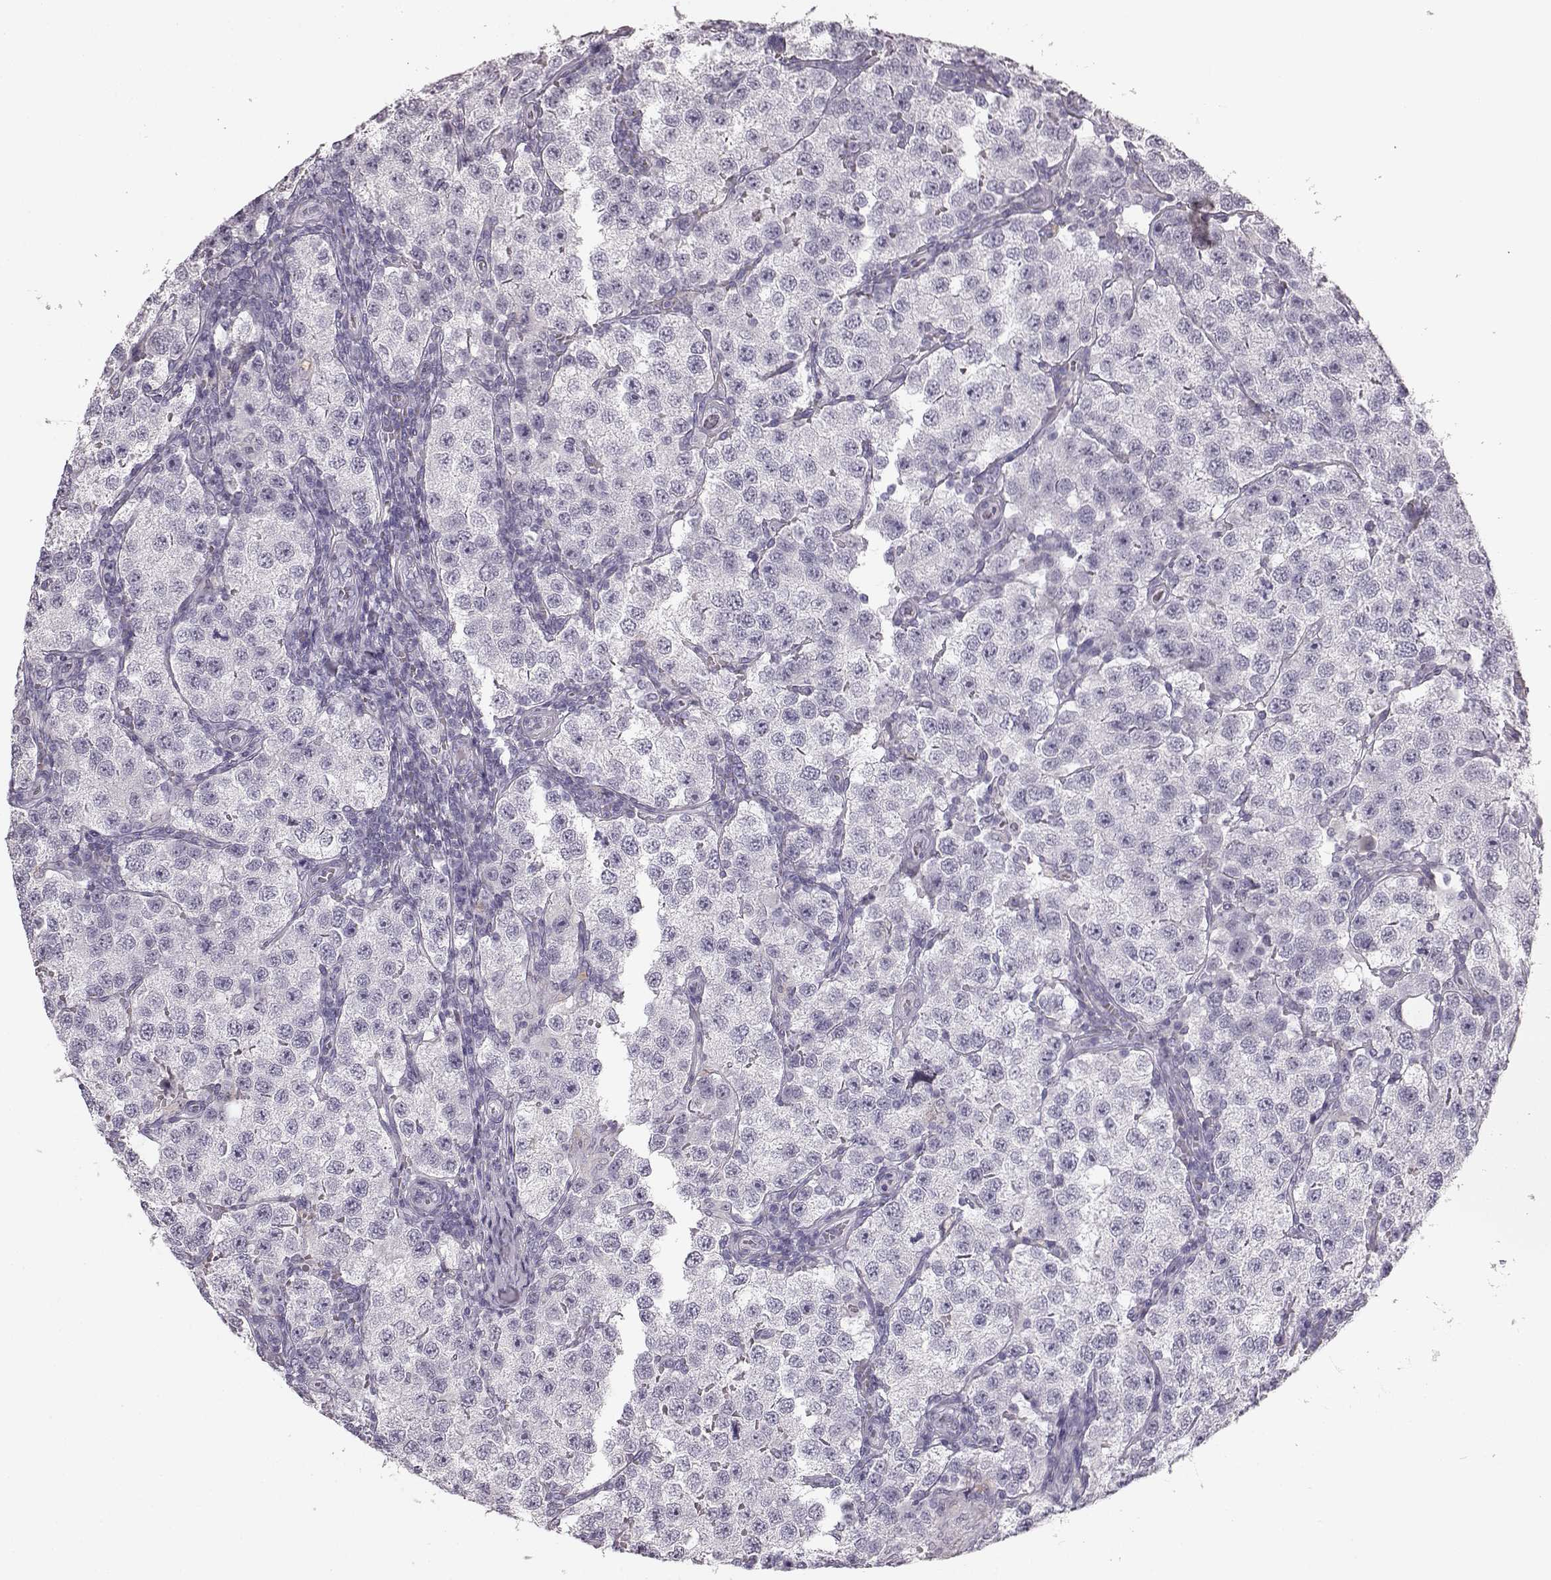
{"staining": {"intensity": "negative", "quantity": "none", "location": "none"}, "tissue": "testis cancer", "cell_type": "Tumor cells", "image_type": "cancer", "snomed": [{"axis": "morphology", "description": "Seminoma, NOS"}, {"axis": "topography", "description": "Testis"}], "caption": "Immunohistochemistry (IHC) photomicrograph of neoplastic tissue: human testis cancer stained with DAB shows no significant protein staining in tumor cells. The staining is performed using DAB (3,3'-diaminobenzidine) brown chromogen with nuclei counter-stained in using hematoxylin.", "gene": "BFSP2", "patient": {"sex": "male", "age": 37}}